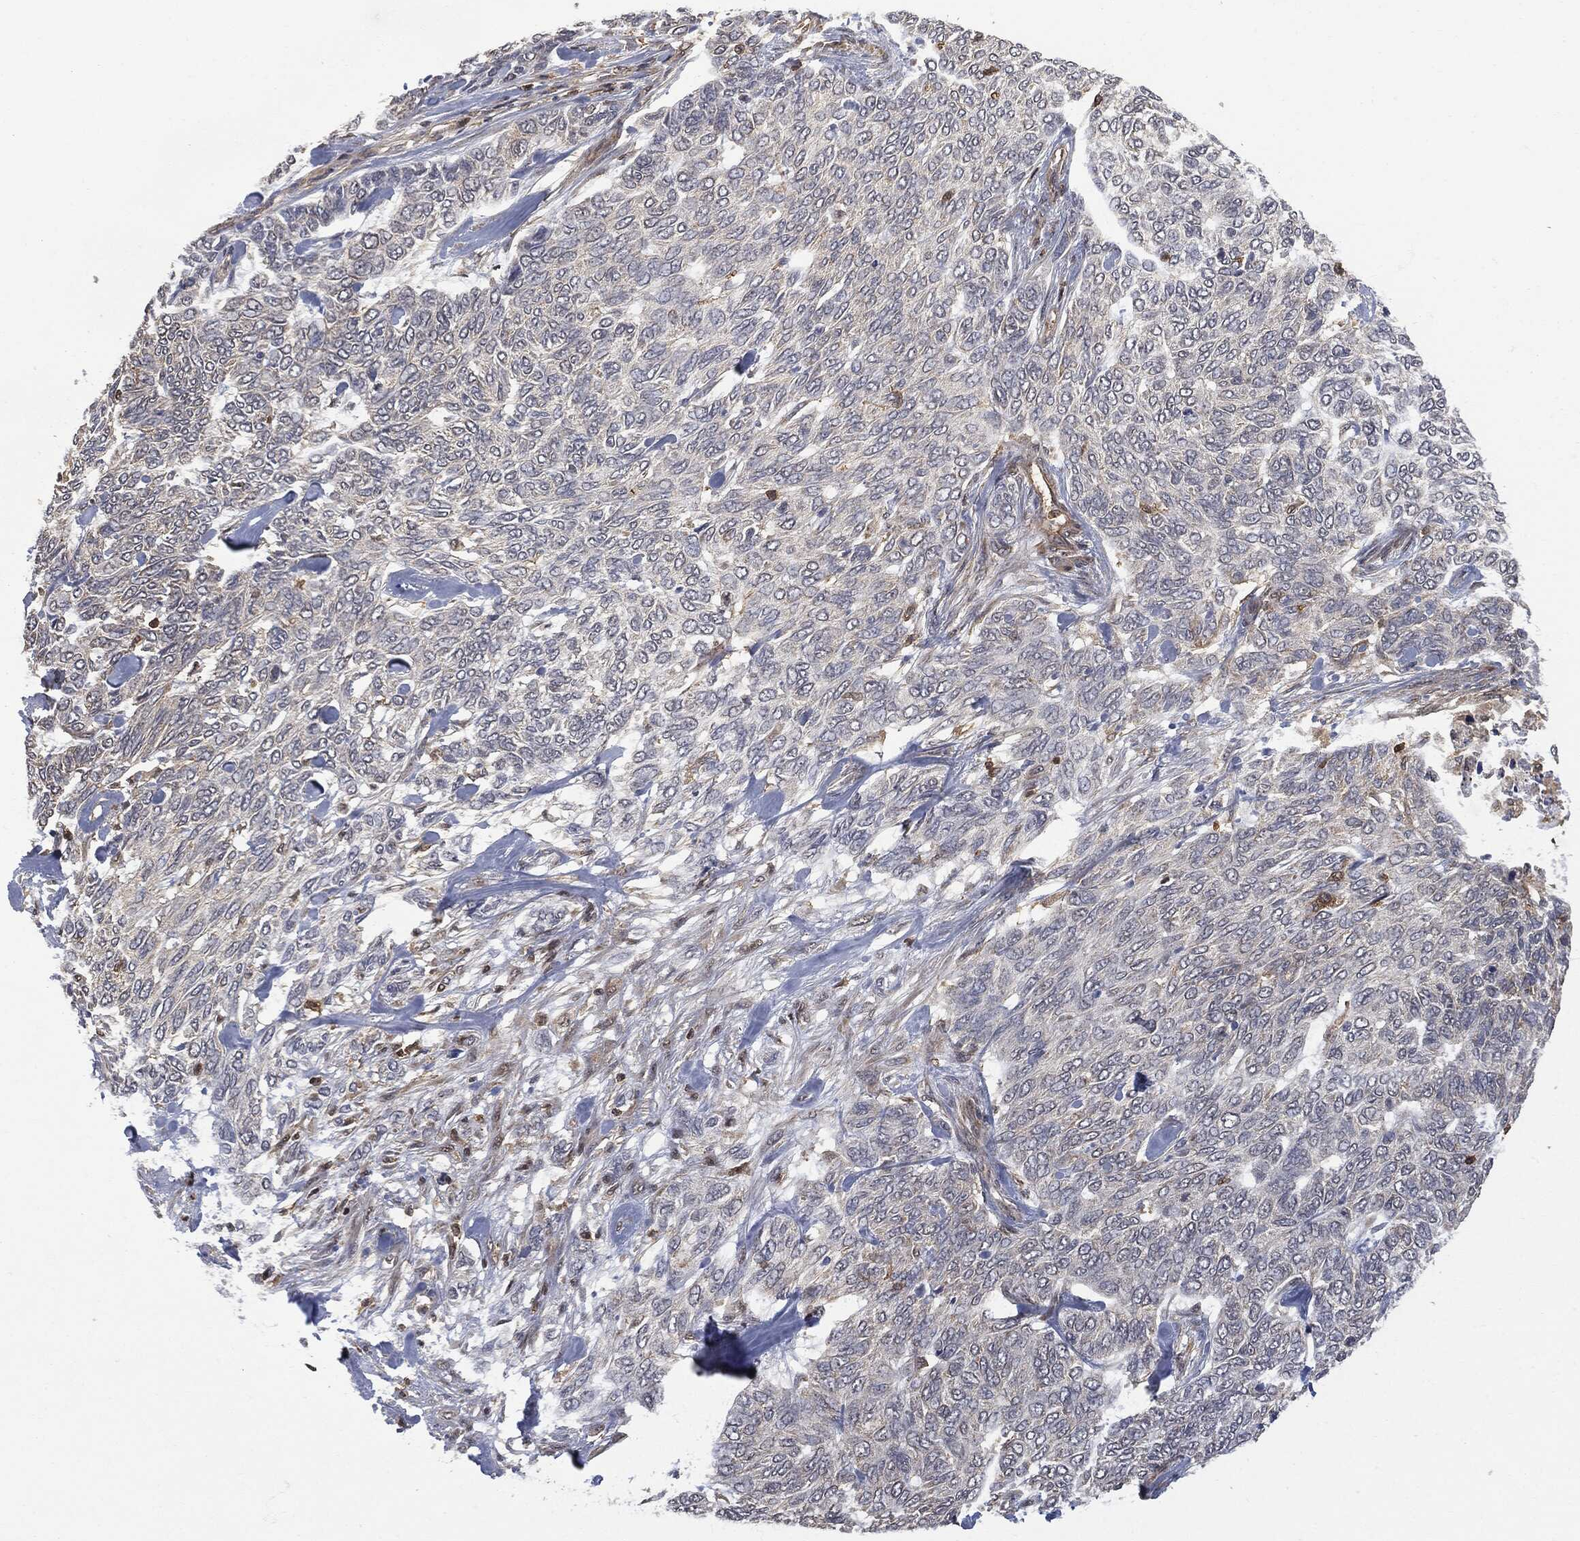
{"staining": {"intensity": "negative", "quantity": "none", "location": "none"}, "tissue": "skin cancer", "cell_type": "Tumor cells", "image_type": "cancer", "snomed": [{"axis": "morphology", "description": "Basal cell carcinoma"}, {"axis": "topography", "description": "Skin"}], "caption": "Human basal cell carcinoma (skin) stained for a protein using immunohistochemistry demonstrates no expression in tumor cells.", "gene": "PSMB10", "patient": {"sex": "female", "age": 65}}